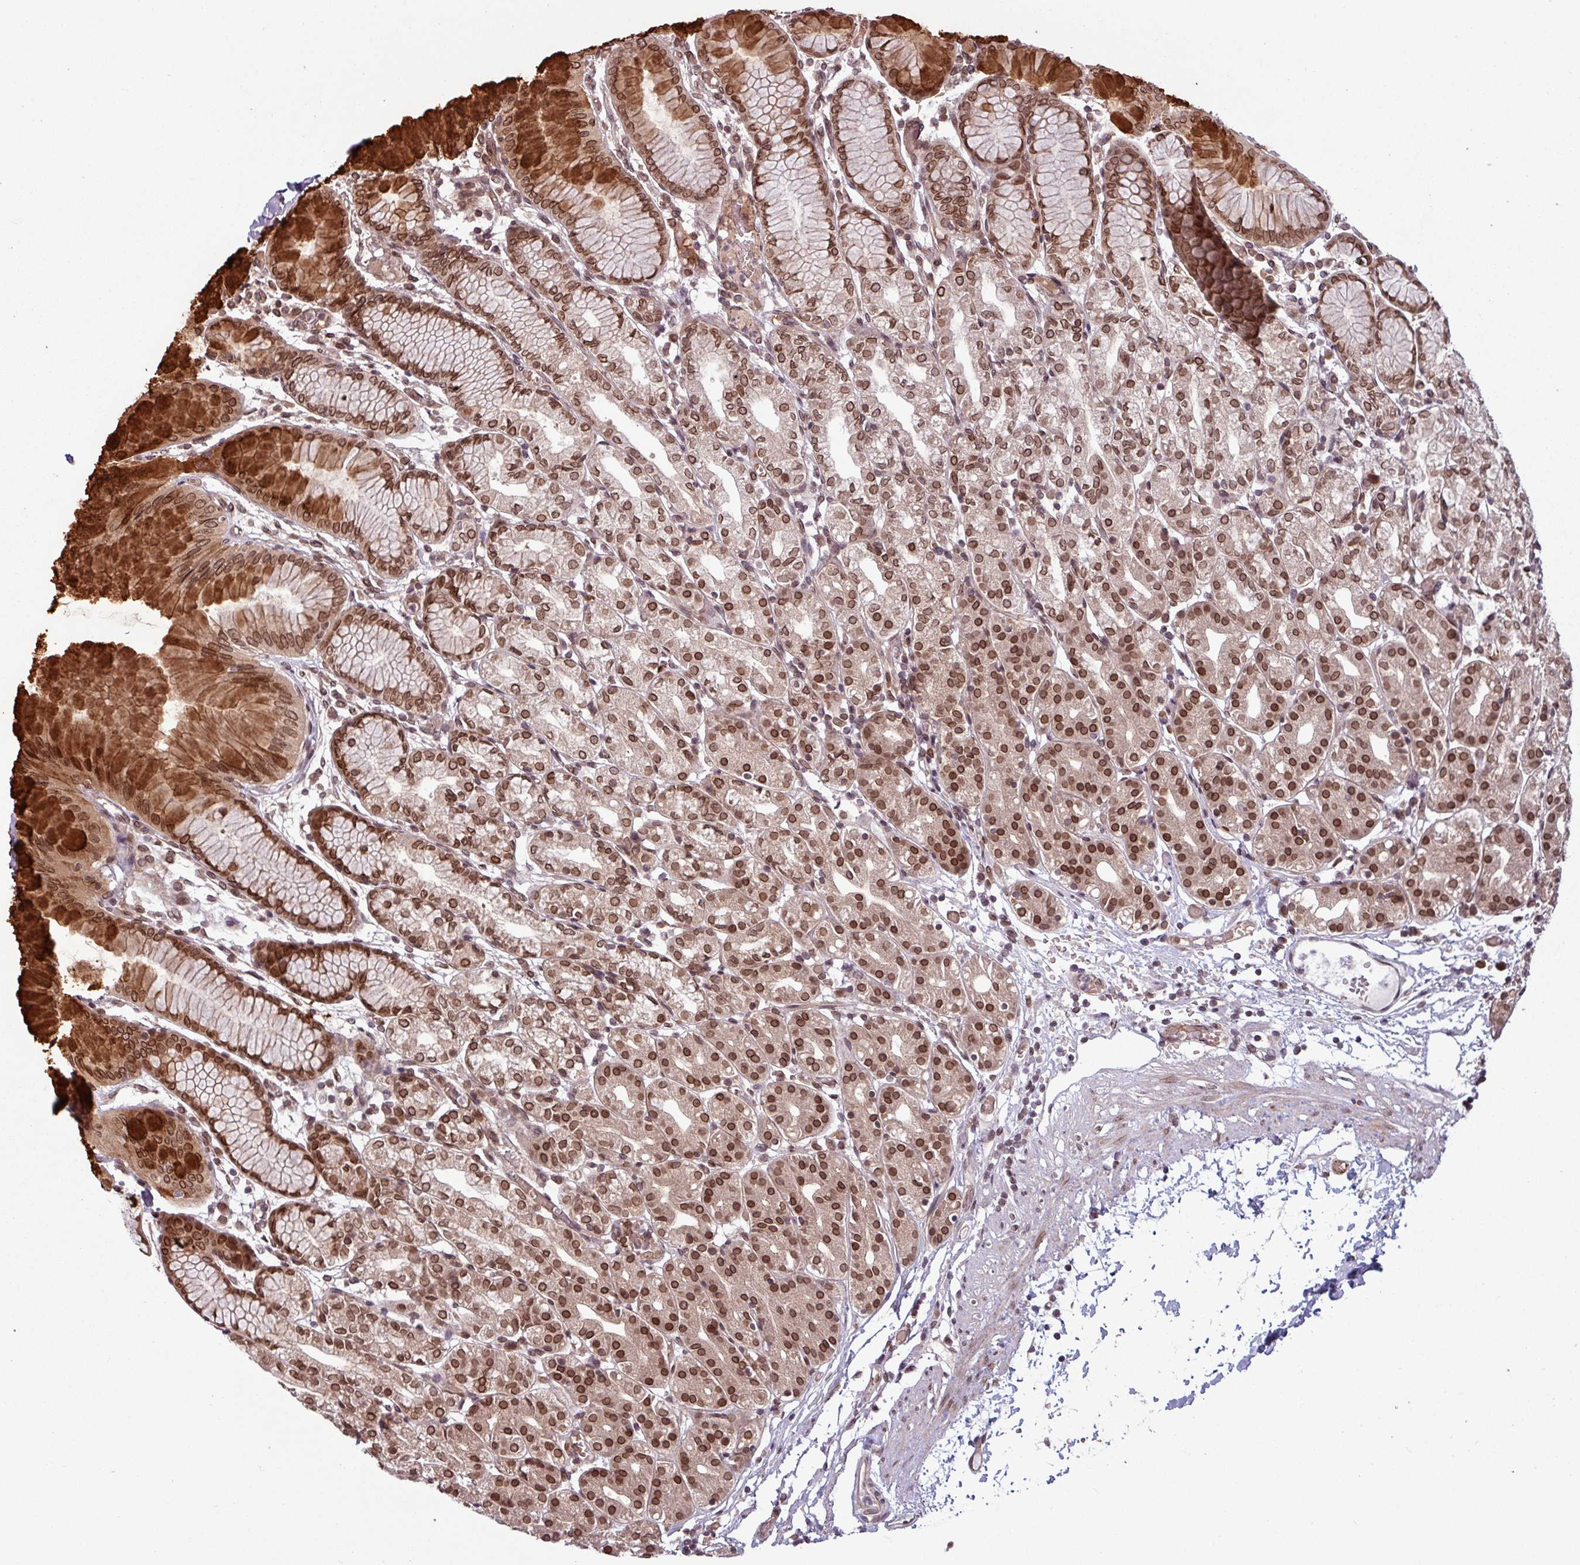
{"staining": {"intensity": "strong", "quantity": ">75%", "location": "cytoplasmic/membranous,nuclear"}, "tissue": "stomach", "cell_type": "Glandular cells", "image_type": "normal", "snomed": [{"axis": "morphology", "description": "Normal tissue, NOS"}, {"axis": "topography", "description": "Stomach"}], "caption": "Stomach stained with immunohistochemistry (IHC) displays strong cytoplasmic/membranous,nuclear staining in approximately >75% of glandular cells.", "gene": "RBM4B", "patient": {"sex": "female", "age": 57}}